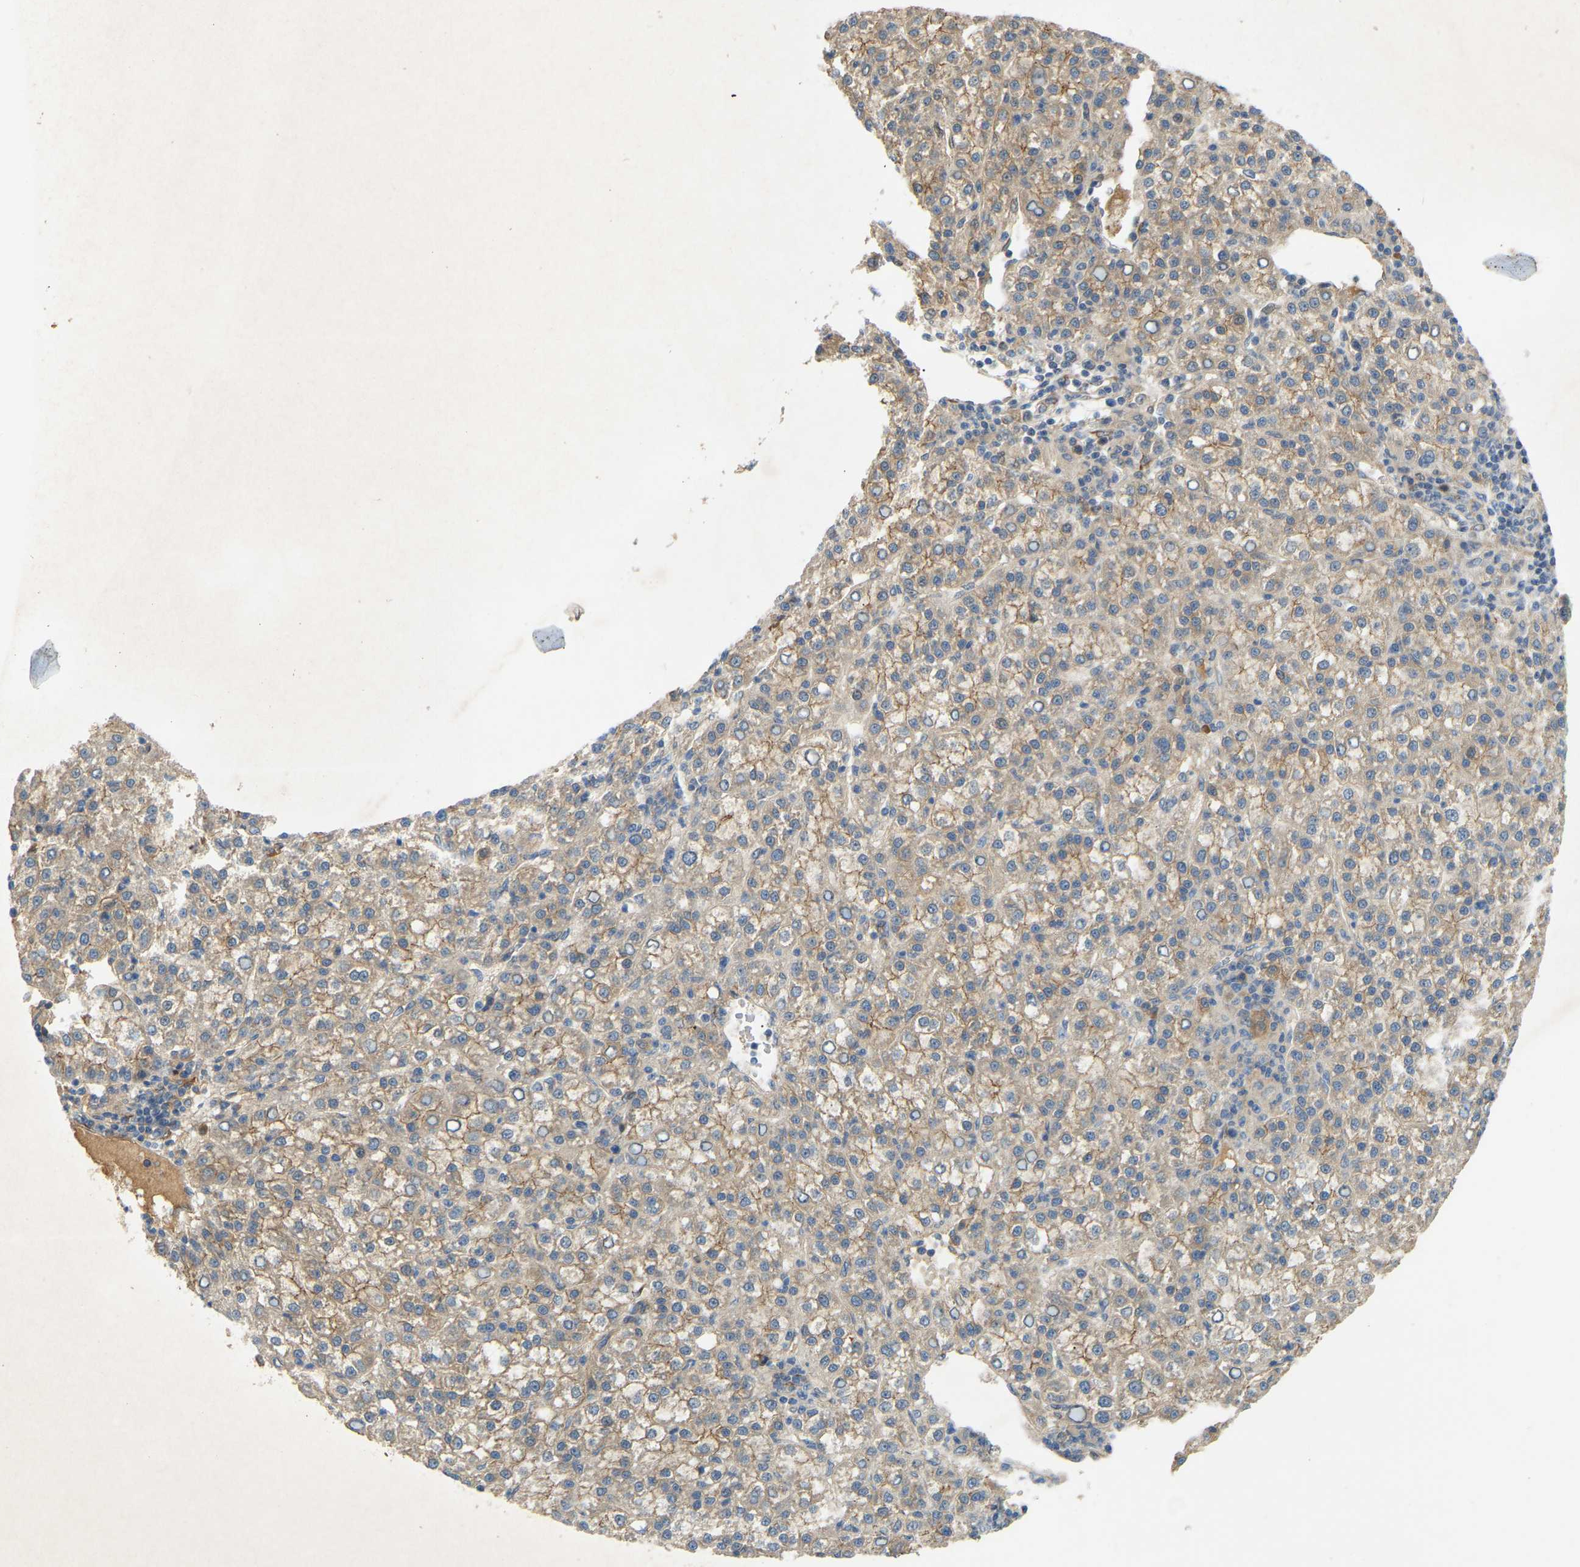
{"staining": {"intensity": "weak", "quantity": "<25%", "location": "cytoplasmic/membranous"}, "tissue": "liver cancer", "cell_type": "Tumor cells", "image_type": "cancer", "snomed": [{"axis": "morphology", "description": "Carcinoma, Hepatocellular, NOS"}, {"axis": "topography", "description": "Liver"}], "caption": "An immunohistochemistry (IHC) photomicrograph of liver cancer is shown. There is no staining in tumor cells of liver cancer. (DAB IHC, high magnification).", "gene": "PTCD1", "patient": {"sex": "female", "age": 58}}